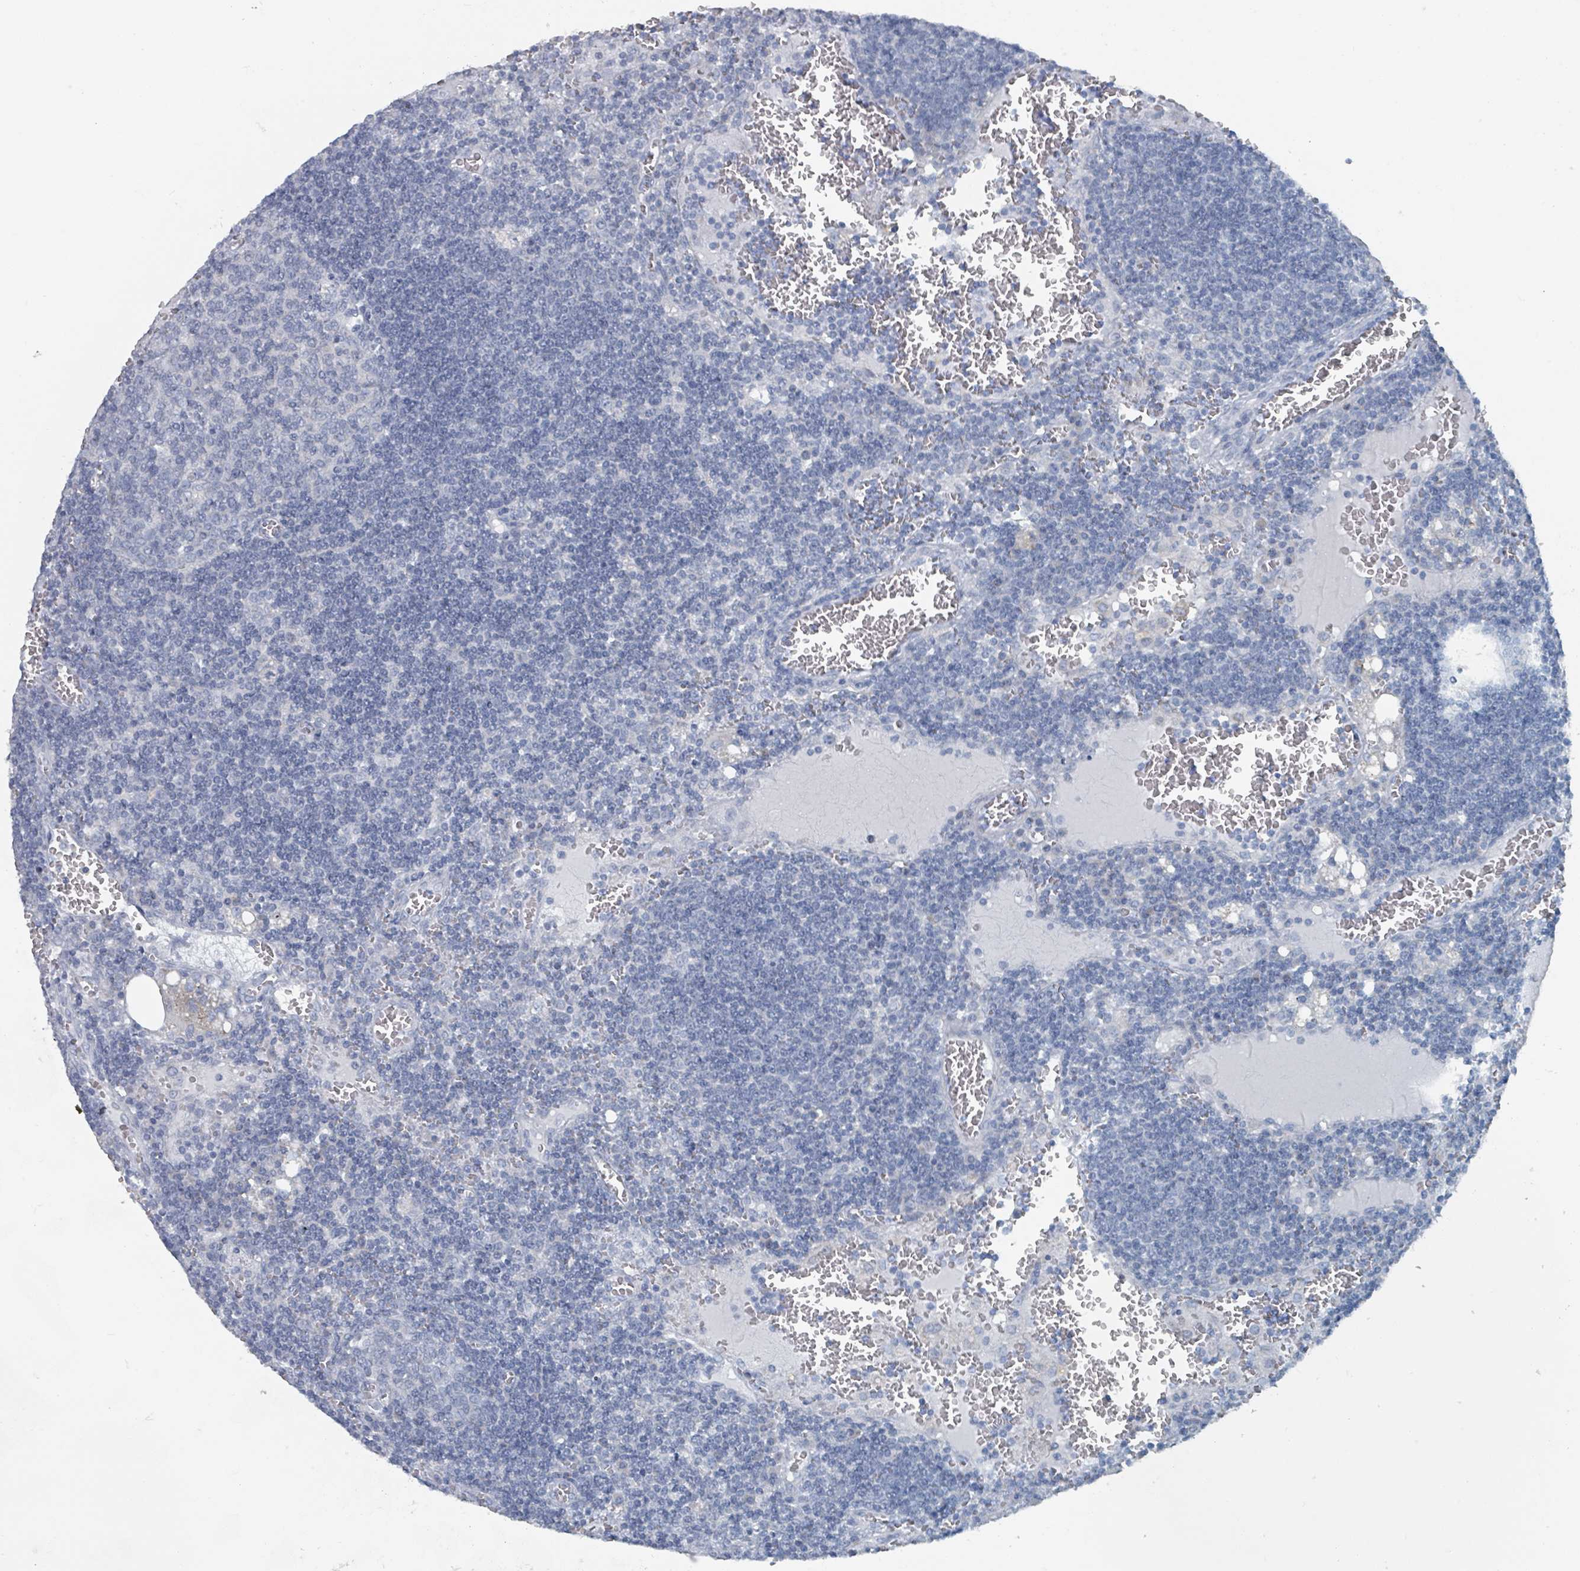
{"staining": {"intensity": "negative", "quantity": "none", "location": "none"}, "tissue": "lymph node", "cell_type": "Germinal center cells", "image_type": "normal", "snomed": [{"axis": "morphology", "description": "Normal tissue, NOS"}, {"axis": "topography", "description": "Lymph node"}], "caption": "Unremarkable lymph node was stained to show a protein in brown. There is no significant positivity in germinal center cells. (IHC, brightfield microscopy, high magnification).", "gene": "GAMT", "patient": {"sex": "female", "age": 73}}